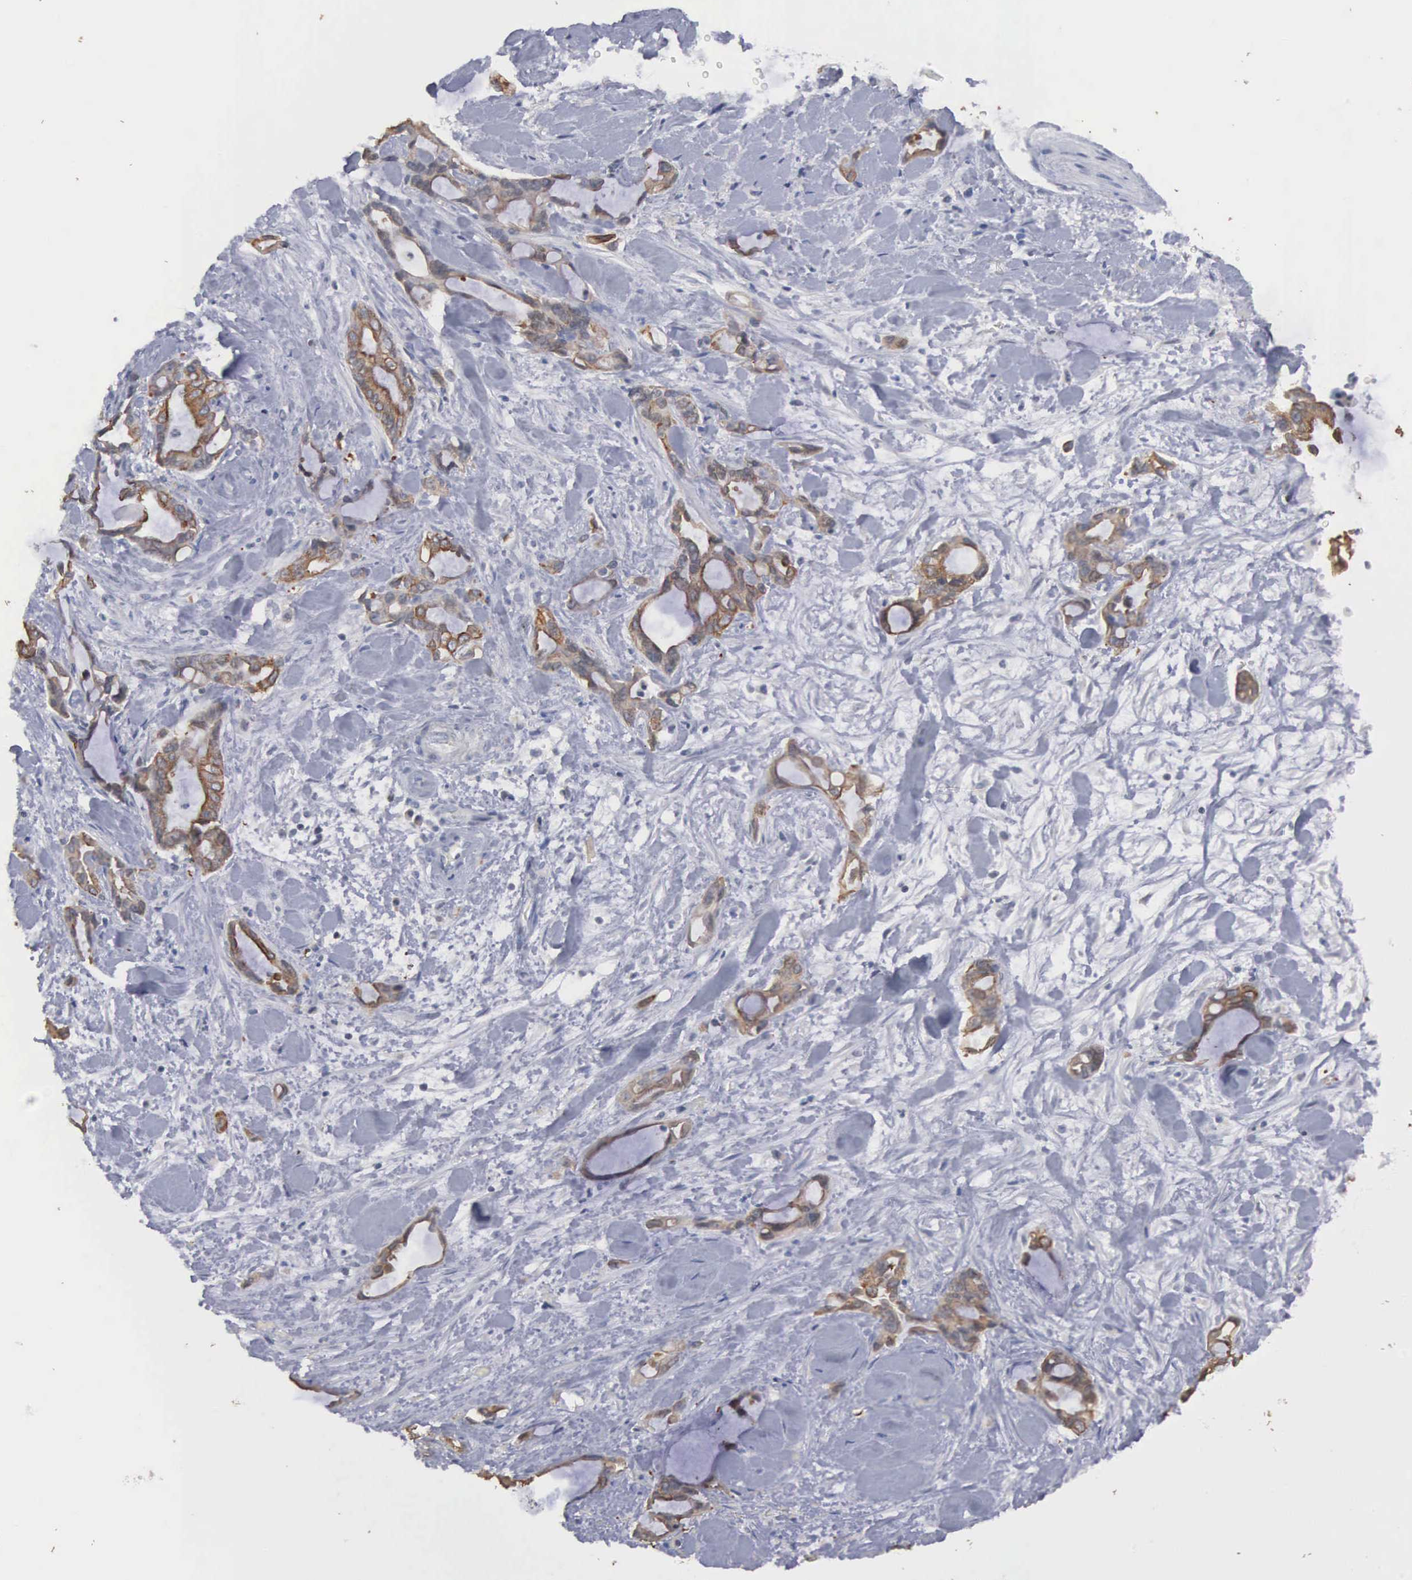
{"staining": {"intensity": "moderate", "quantity": "25%-75%", "location": "cytoplasmic/membranous"}, "tissue": "pancreatic cancer", "cell_type": "Tumor cells", "image_type": "cancer", "snomed": [{"axis": "morphology", "description": "Adenocarcinoma, NOS"}, {"axis": "topography", "description": "Pancreas"}], "caption": "Approximately 25%-75% of tumor cells in pancreatic adenocarcinoma reveal moderate cytoplasmic/membranous protein staining as visualized by brown immunohistochemical staining.", "gene": "WDR89", "patient": {"sex": "female", "age": 70}}